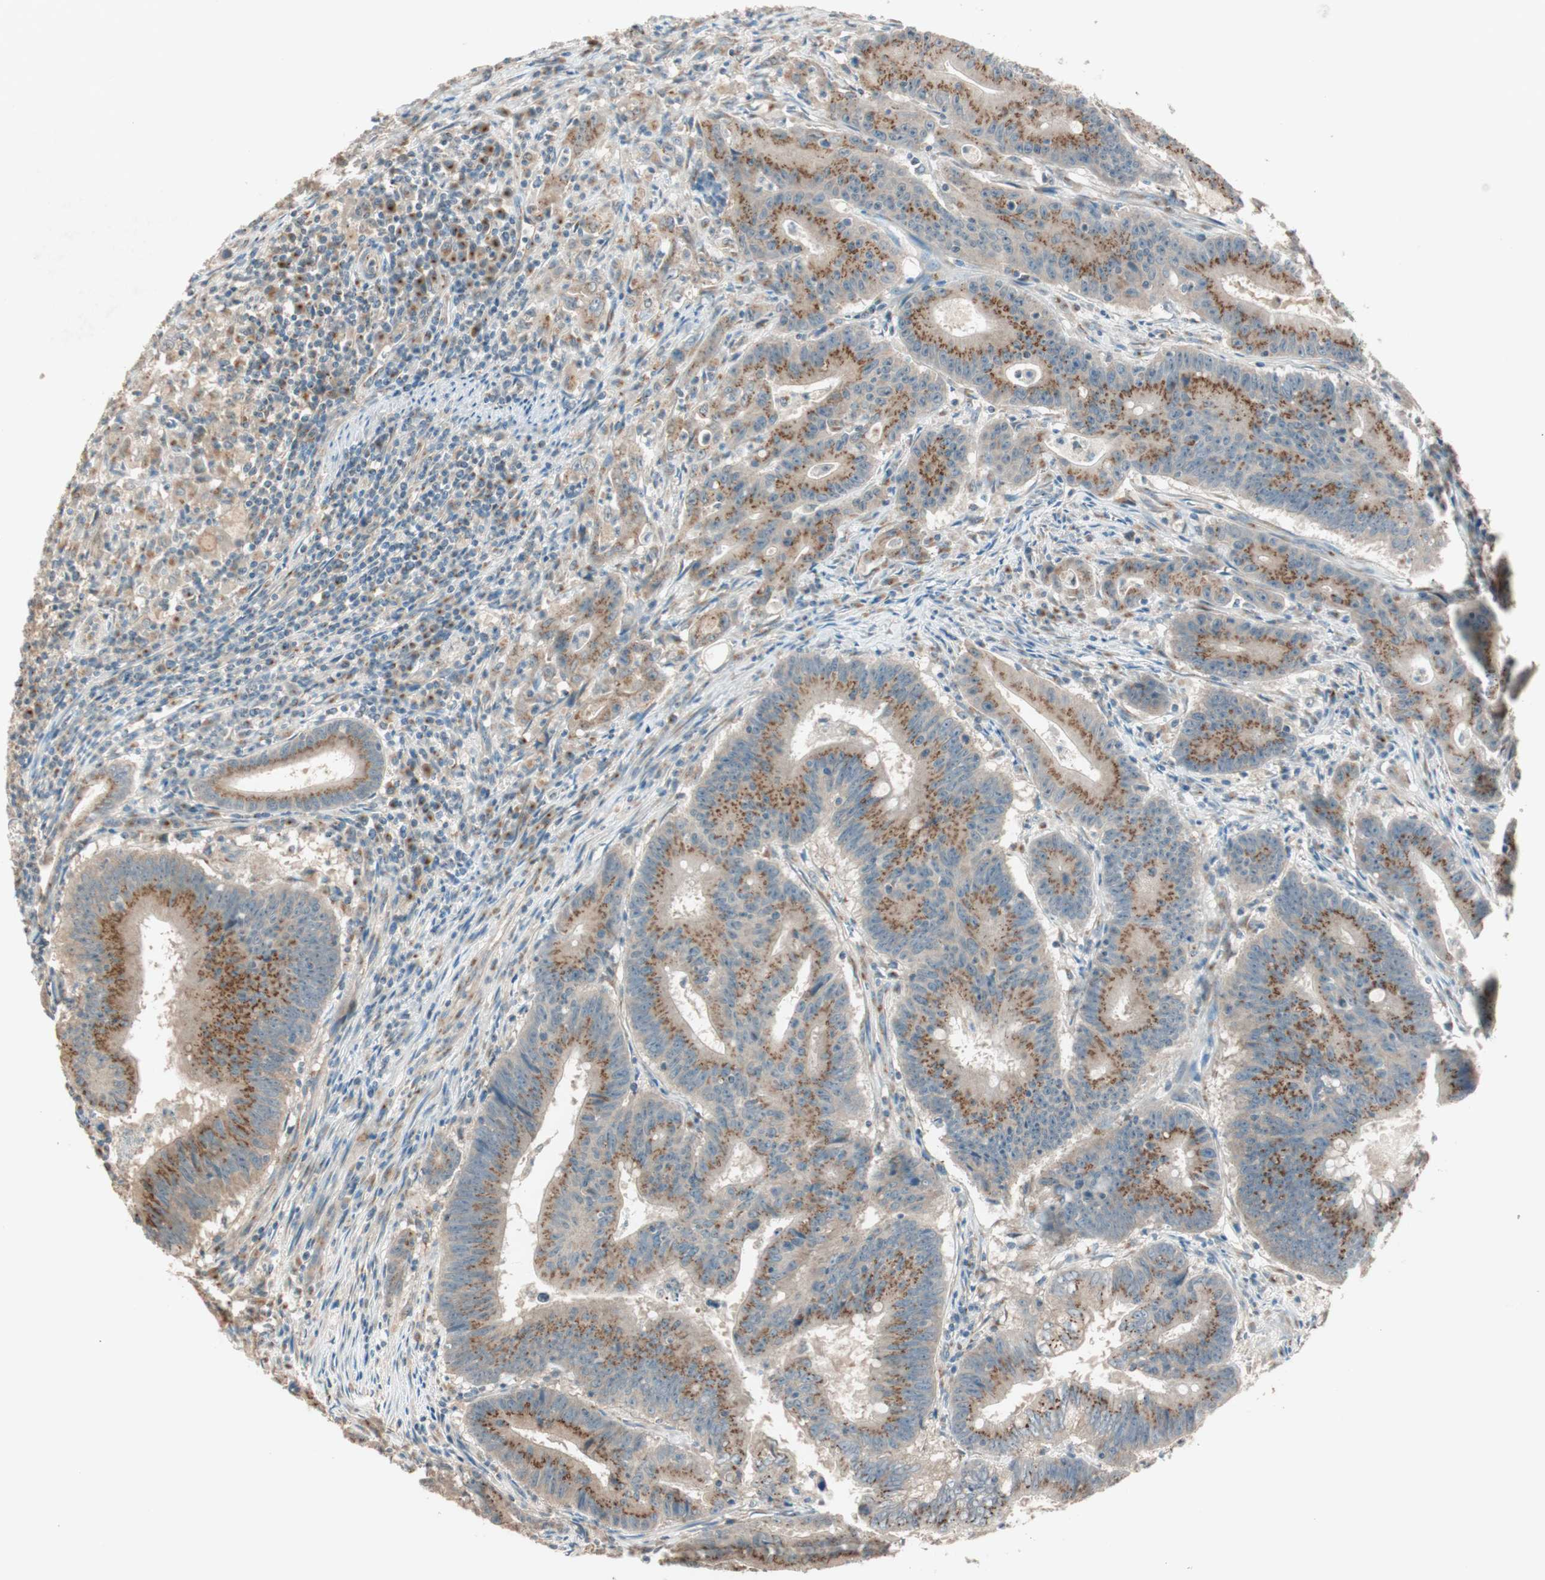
{"staining": {"intensity": "strong", "quantity": "25%-75%", "location": "cytoplasmic/membranous"}, "tissue": "colorectal cancer", "cell_type": "Tumor cells", "image_type": "cancer", "snomed": [{"axis": "morphology", "description": "Adenocarcinoma, NOS"}, {"axis": "topography", "description": "Colon"}], "caption": "Colorectal cancer (adenocarcinoma) tissue exhibits strong cytoplasmic/membranous staining in approximately 25%-75% of tumor cells The staining was performed using DAB, with brown indicating positive protein expression. Nuclei are stained blue with hematoxylin.", "gene": "SEC16A", "patient": {"sex": "male", "age": 45}}